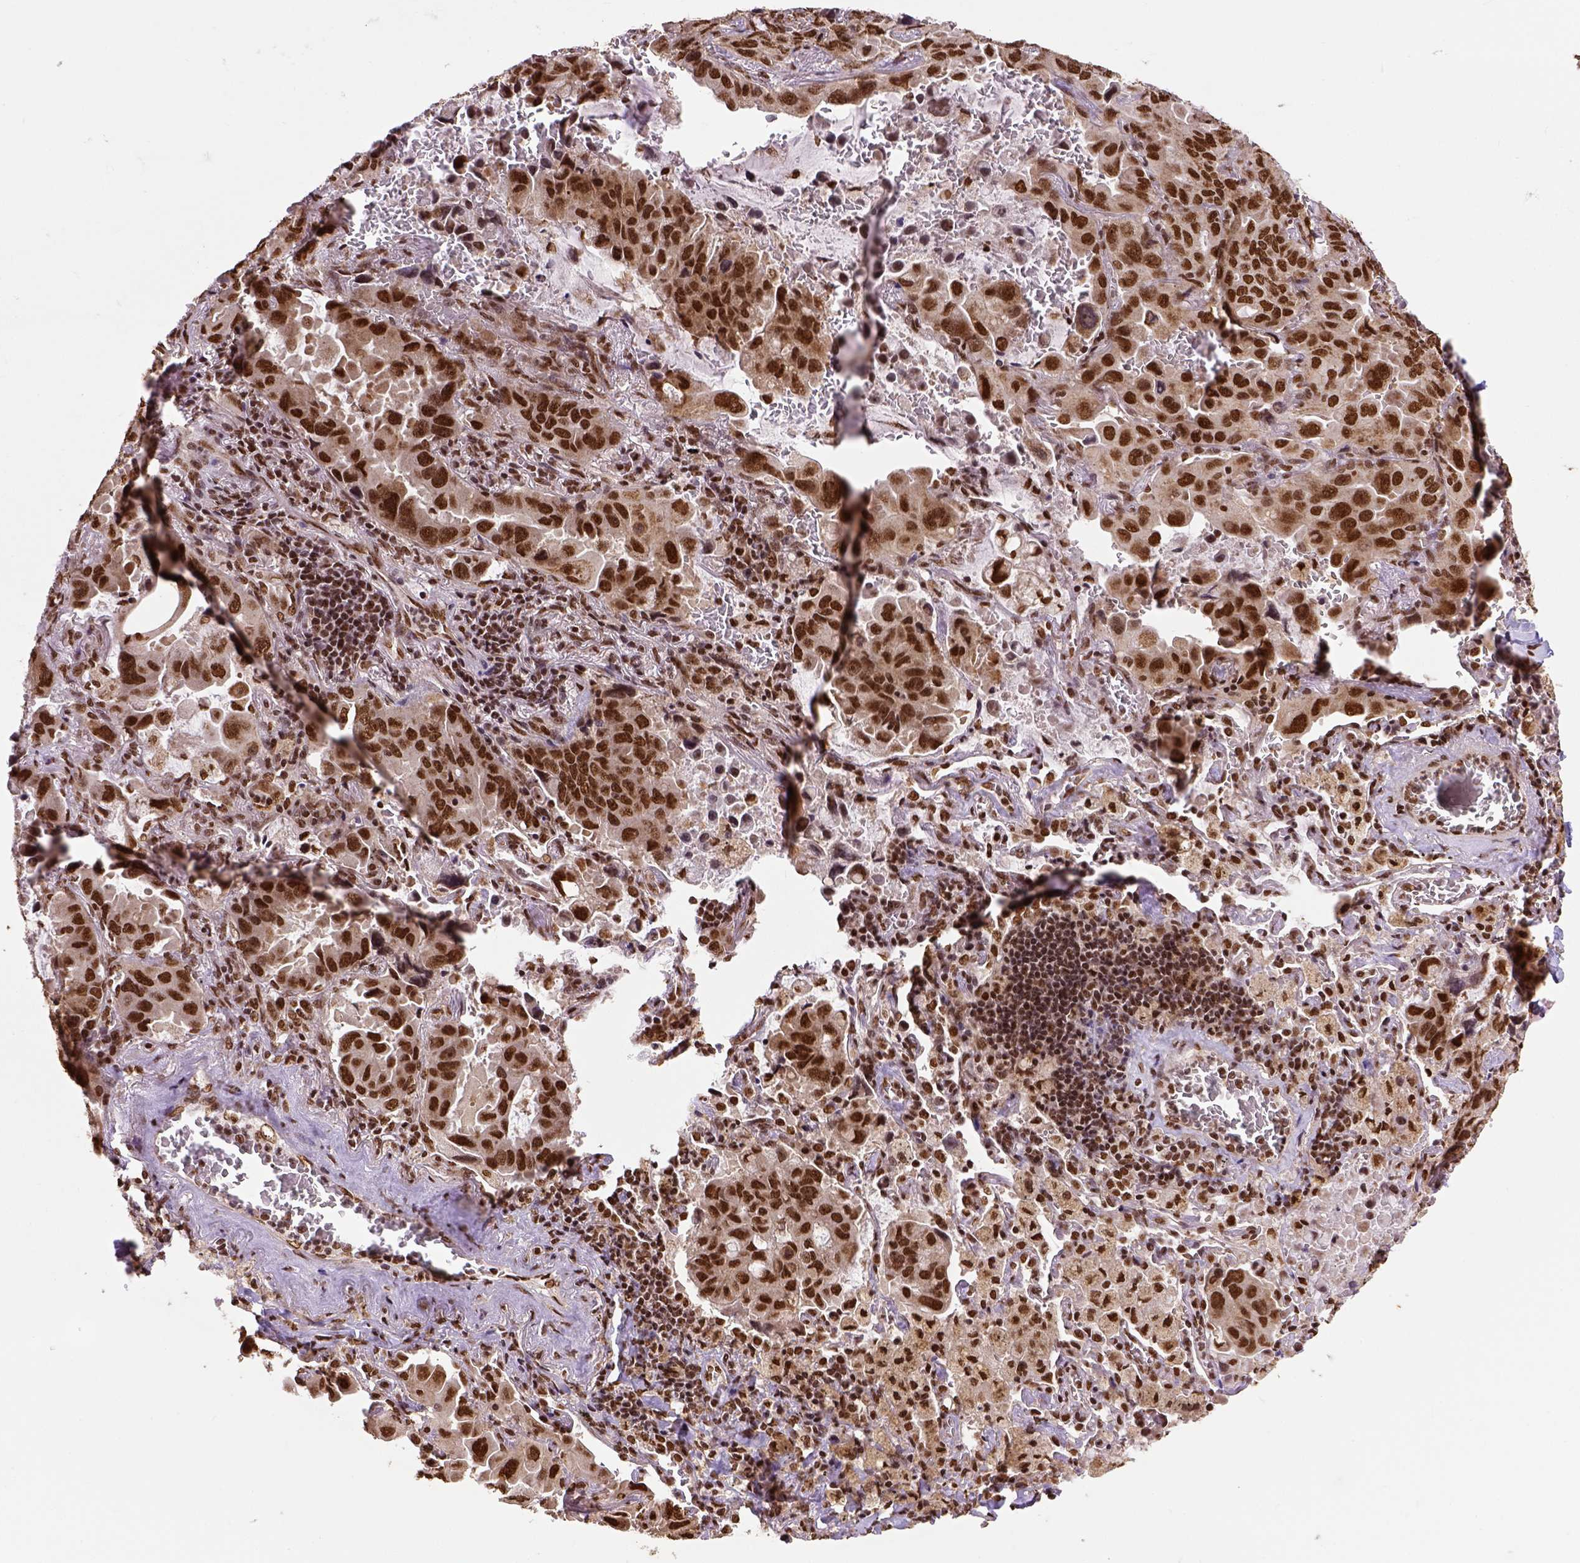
{"staining": {"intensity": "strong", "quantity": ">75%", "location": "nuclear"}, "tissue": "lung cancer", "cell_type": "Tumor cells", "image_type": "cancer", "snomed": [{"axis": "morphology", "description": "Adenocarcinoma, NOS"}, {"axis": "topography", "description": "Lung"}], "caption": "Immunohistochemistry image of human lung cancer stained for a protein (brown), which exhibits high levels of strong nuclear positivity in about >75% of tumor cells.", "gene": "NACC1", "patient": {"sex": "male", "age": 64}}